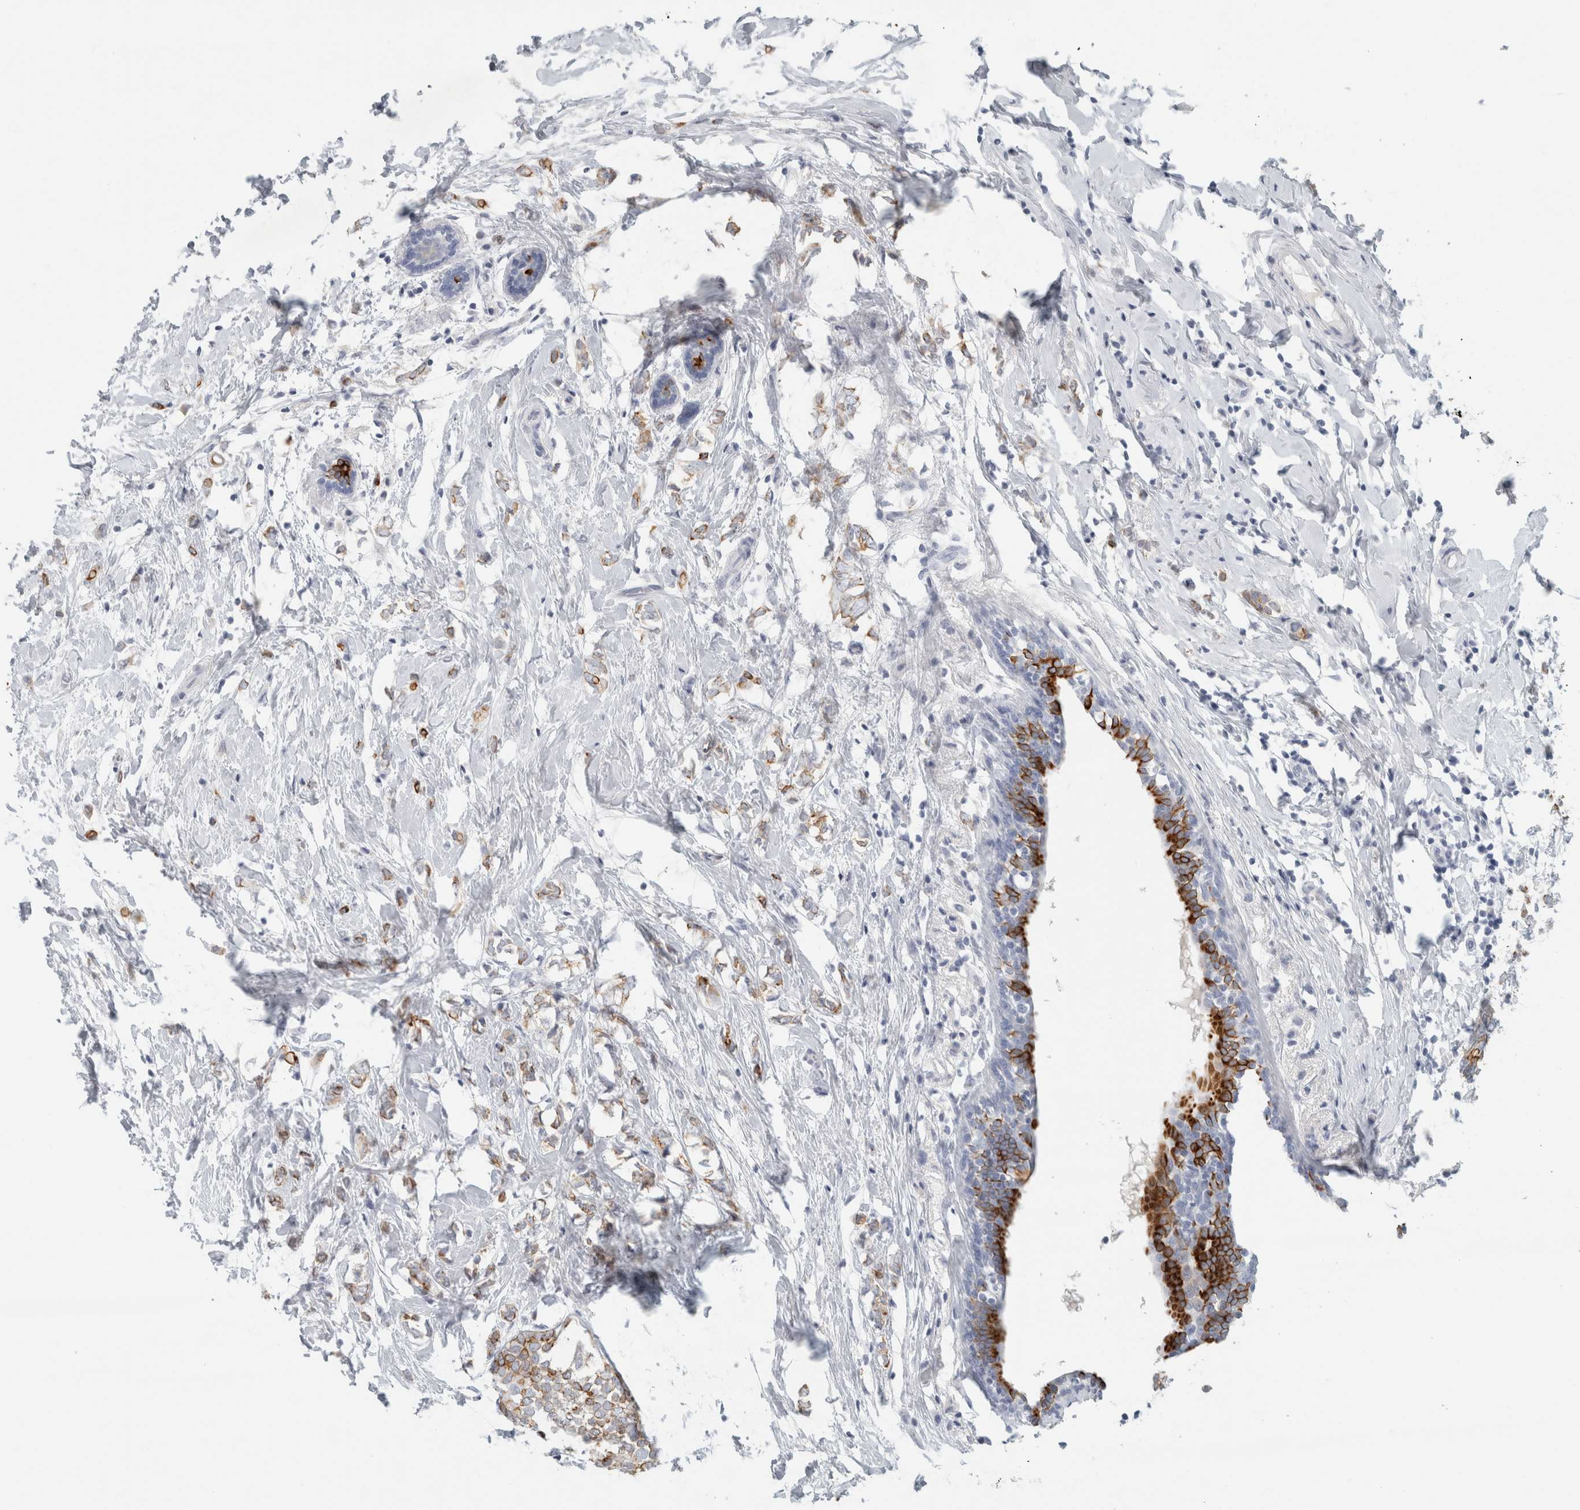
{"staining": {"intensity": "moderate", "quantity": ">75%", "location": "cytoplasmic/membranous"}, "tissue": "breast cancer", "cell_type": "Tumor cells", "image_type": "cancer", "snomed": [{"axis": "morphology", "description": "Normal tissue, NOS"}, {"axis": "morphology", "description": "Lobular carcinoma"}, {"axis": "topography", "description": "Breast"}], "caption": "A high-resolution image shows IHC staining of breast cancer, which reveals moderate cytoplasmic/membranous staining in about >75% of tumor cells.", "gene": "SLC28A3", "patient": {"sex": "female", "age": 47}}